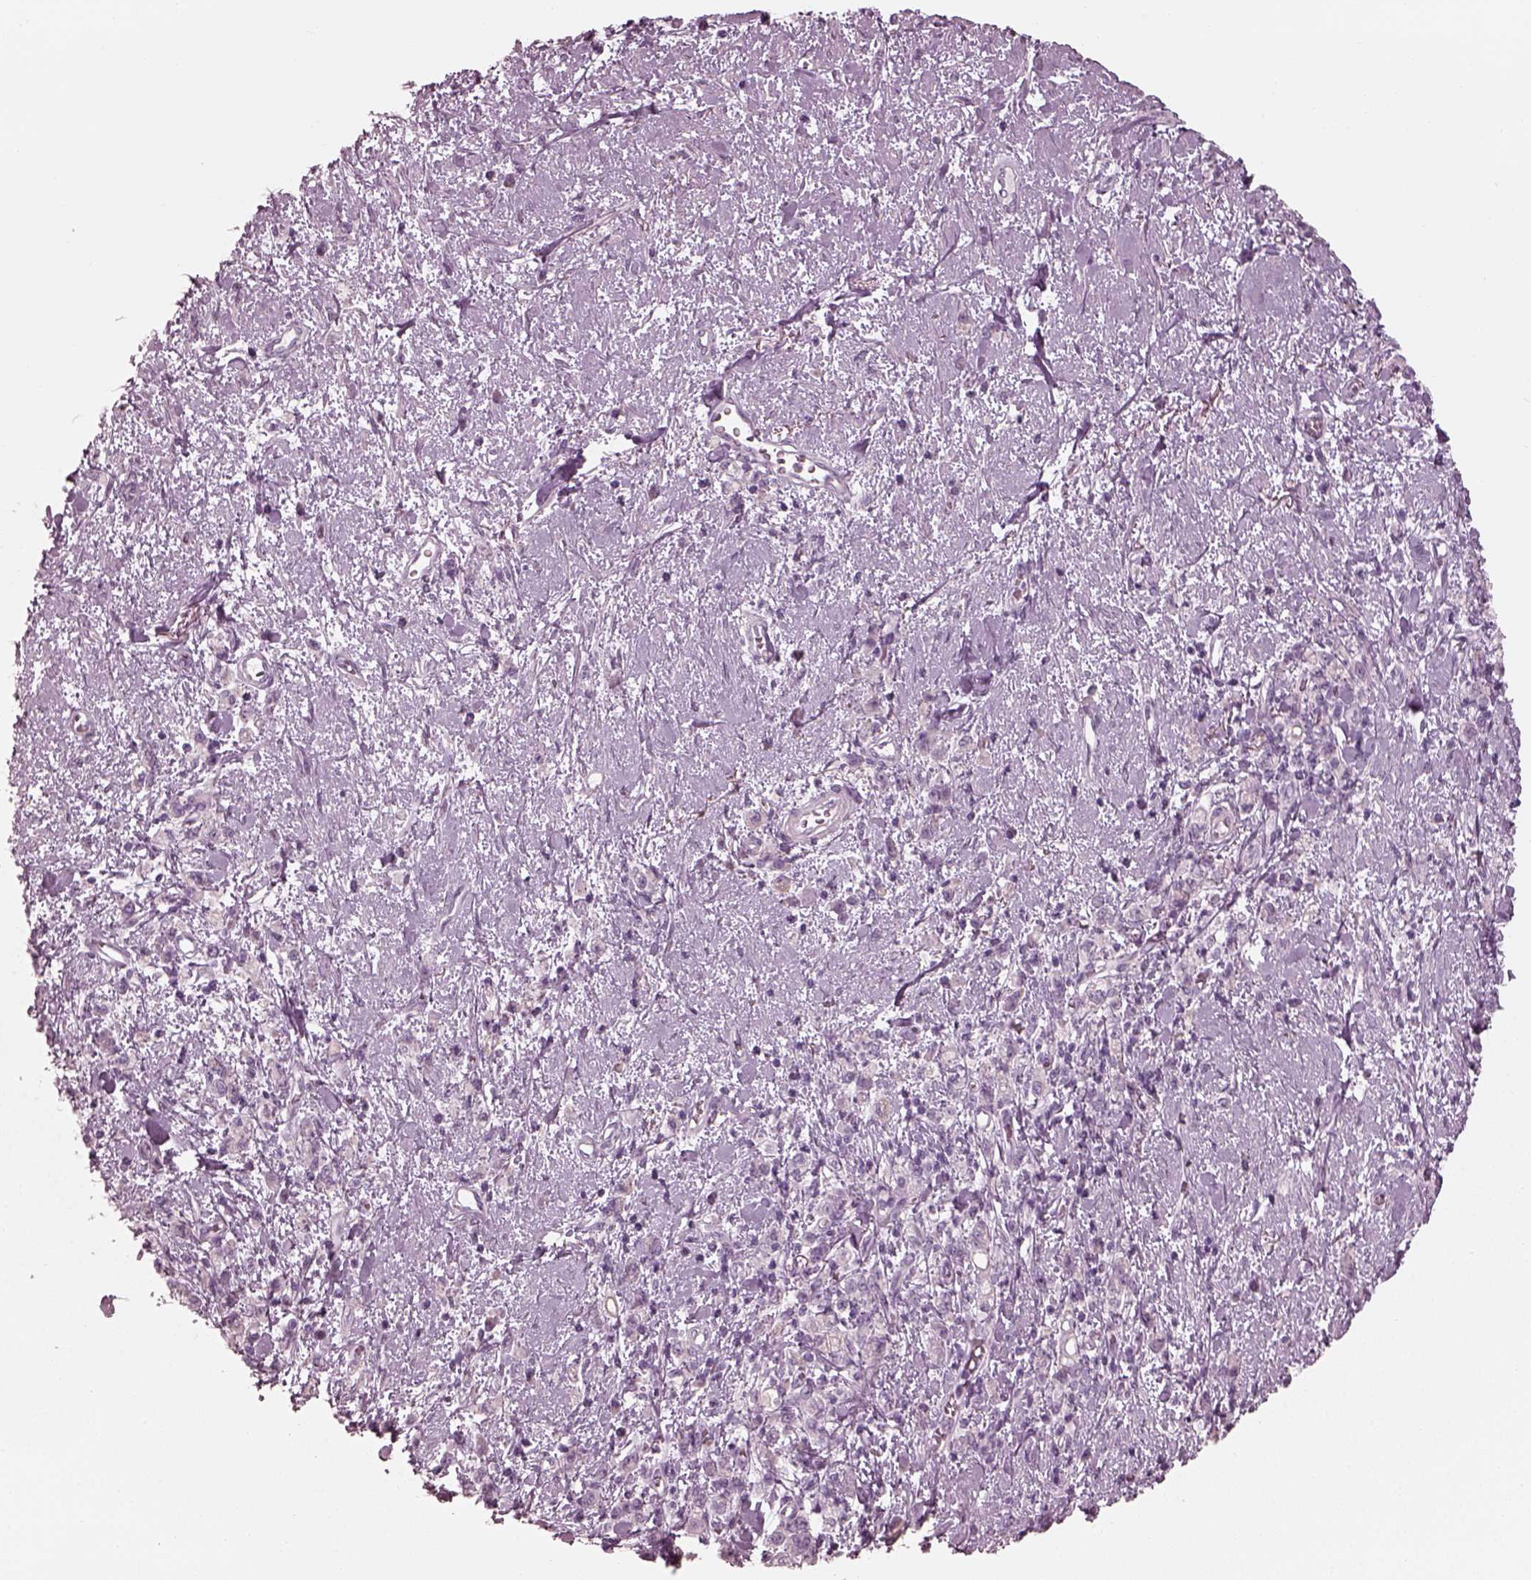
{"staining": {"intensity": "negative", "quantity": "none", "location": "none"}, "tissue": "stomach cancer", "cell_type": "Tumor cells", "image_type": "cancer", "snomed": [{"axis": "morphology", "description": "Adenocarcinoma, NOS"}, {"axis": "topography", "description": "Stomach"}], "caption": "Protein analysis of stomach cancer demonstrates no significant staining in tumor cells.", "gene": "SAXO2", "patient": {"sex": "male", "age": 77}}